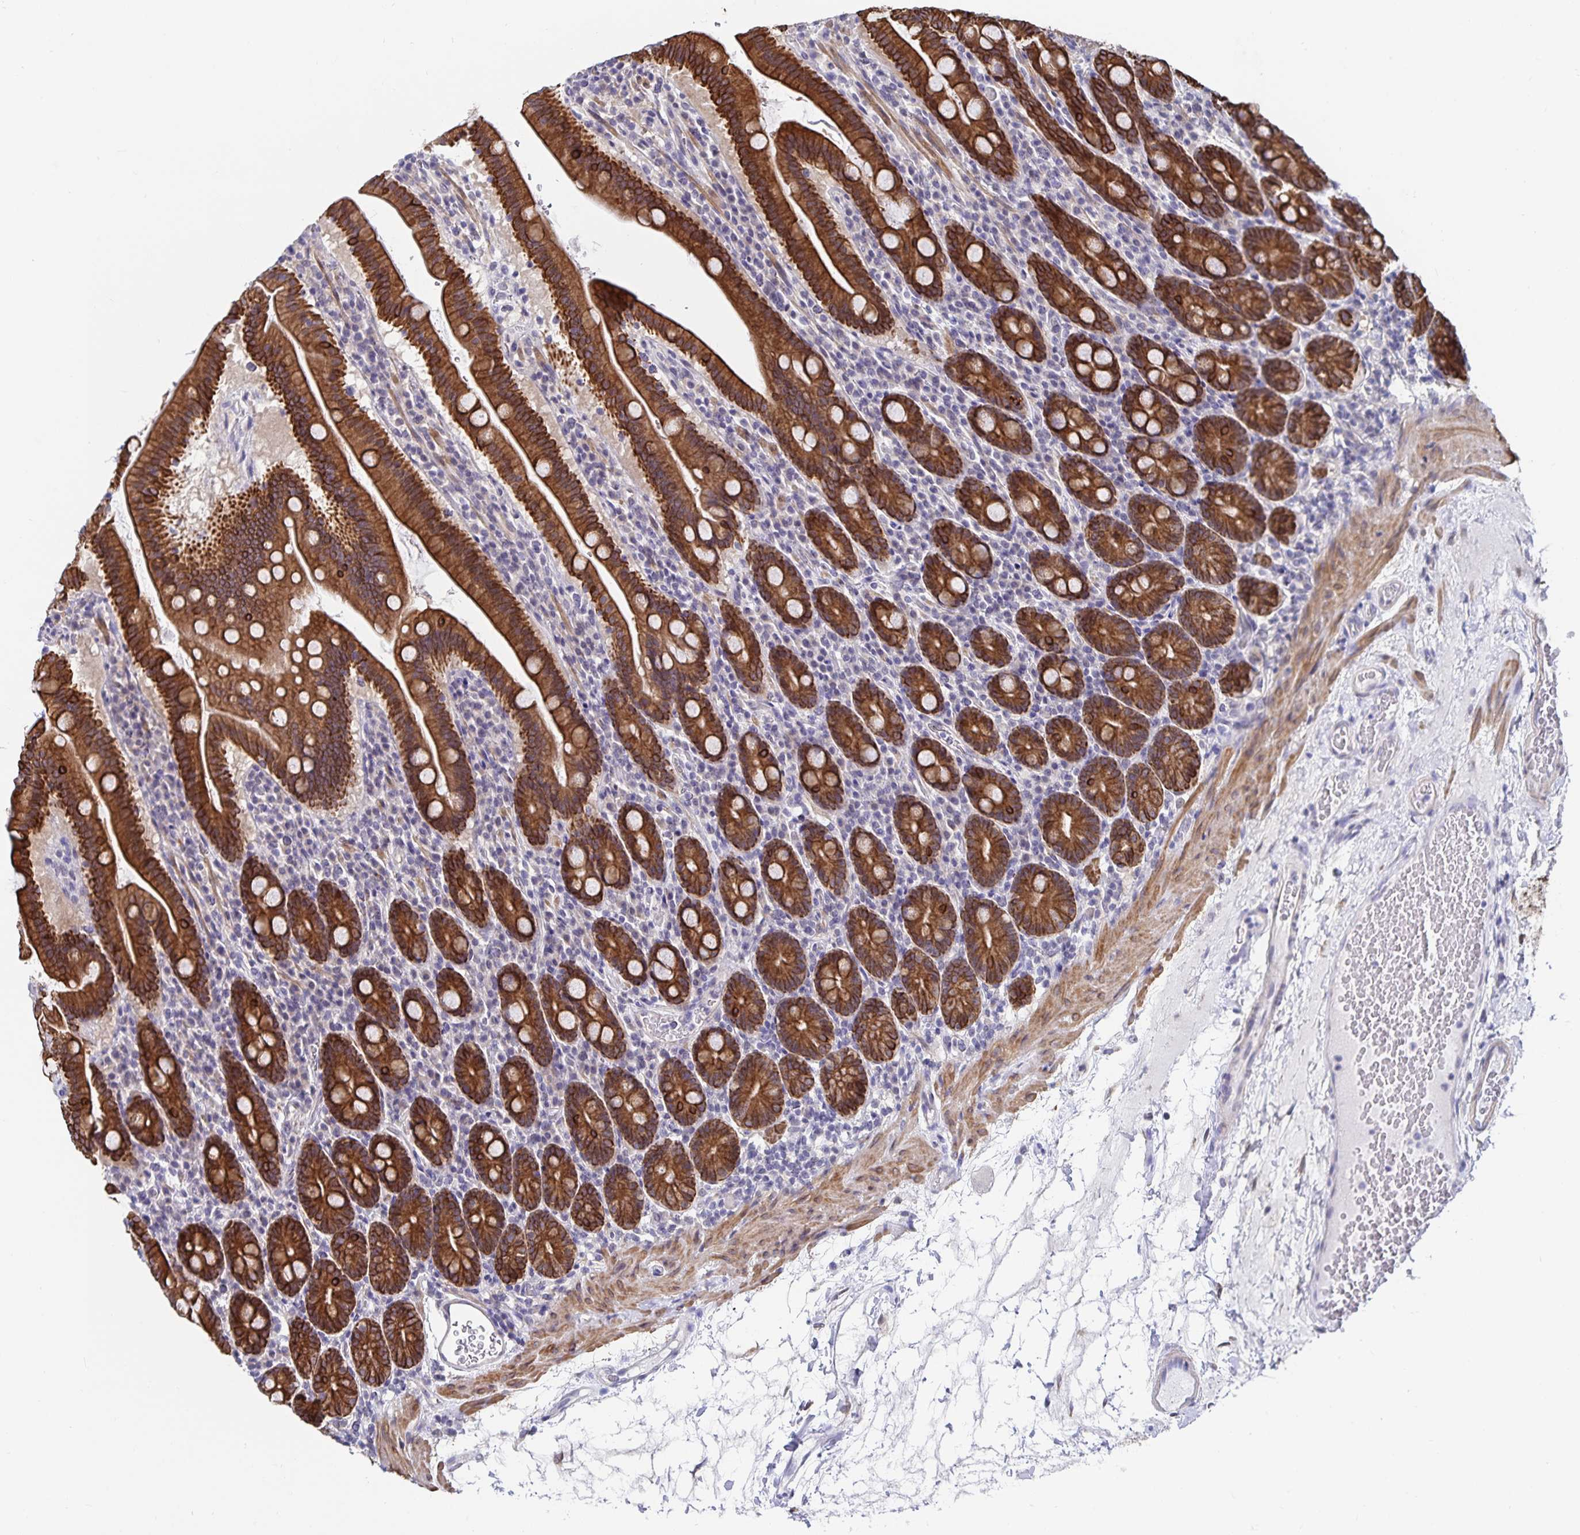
{"staining": {"intensity": "strong", "quantity": "25%-75%", "location": "cytoplasmic/membranous"}, "tissue": "small intestine", "cell_type": "Glandular cells", "image_type": "normal", "snomed": [{"axis": "morphology", "description": "Normal tissue, NOS"}, {"axis": "topography", "description": "Small intestine"}], "caption": "An immunohistochemistry (IHC) micrograph of benign tissue is shown. Protein staining in brown labels strong cytoplasmic/membranous positivity in small intestine within glandular cells.", "gene": "ZIK1", "patient": {"sex": "male", "age": 26}}